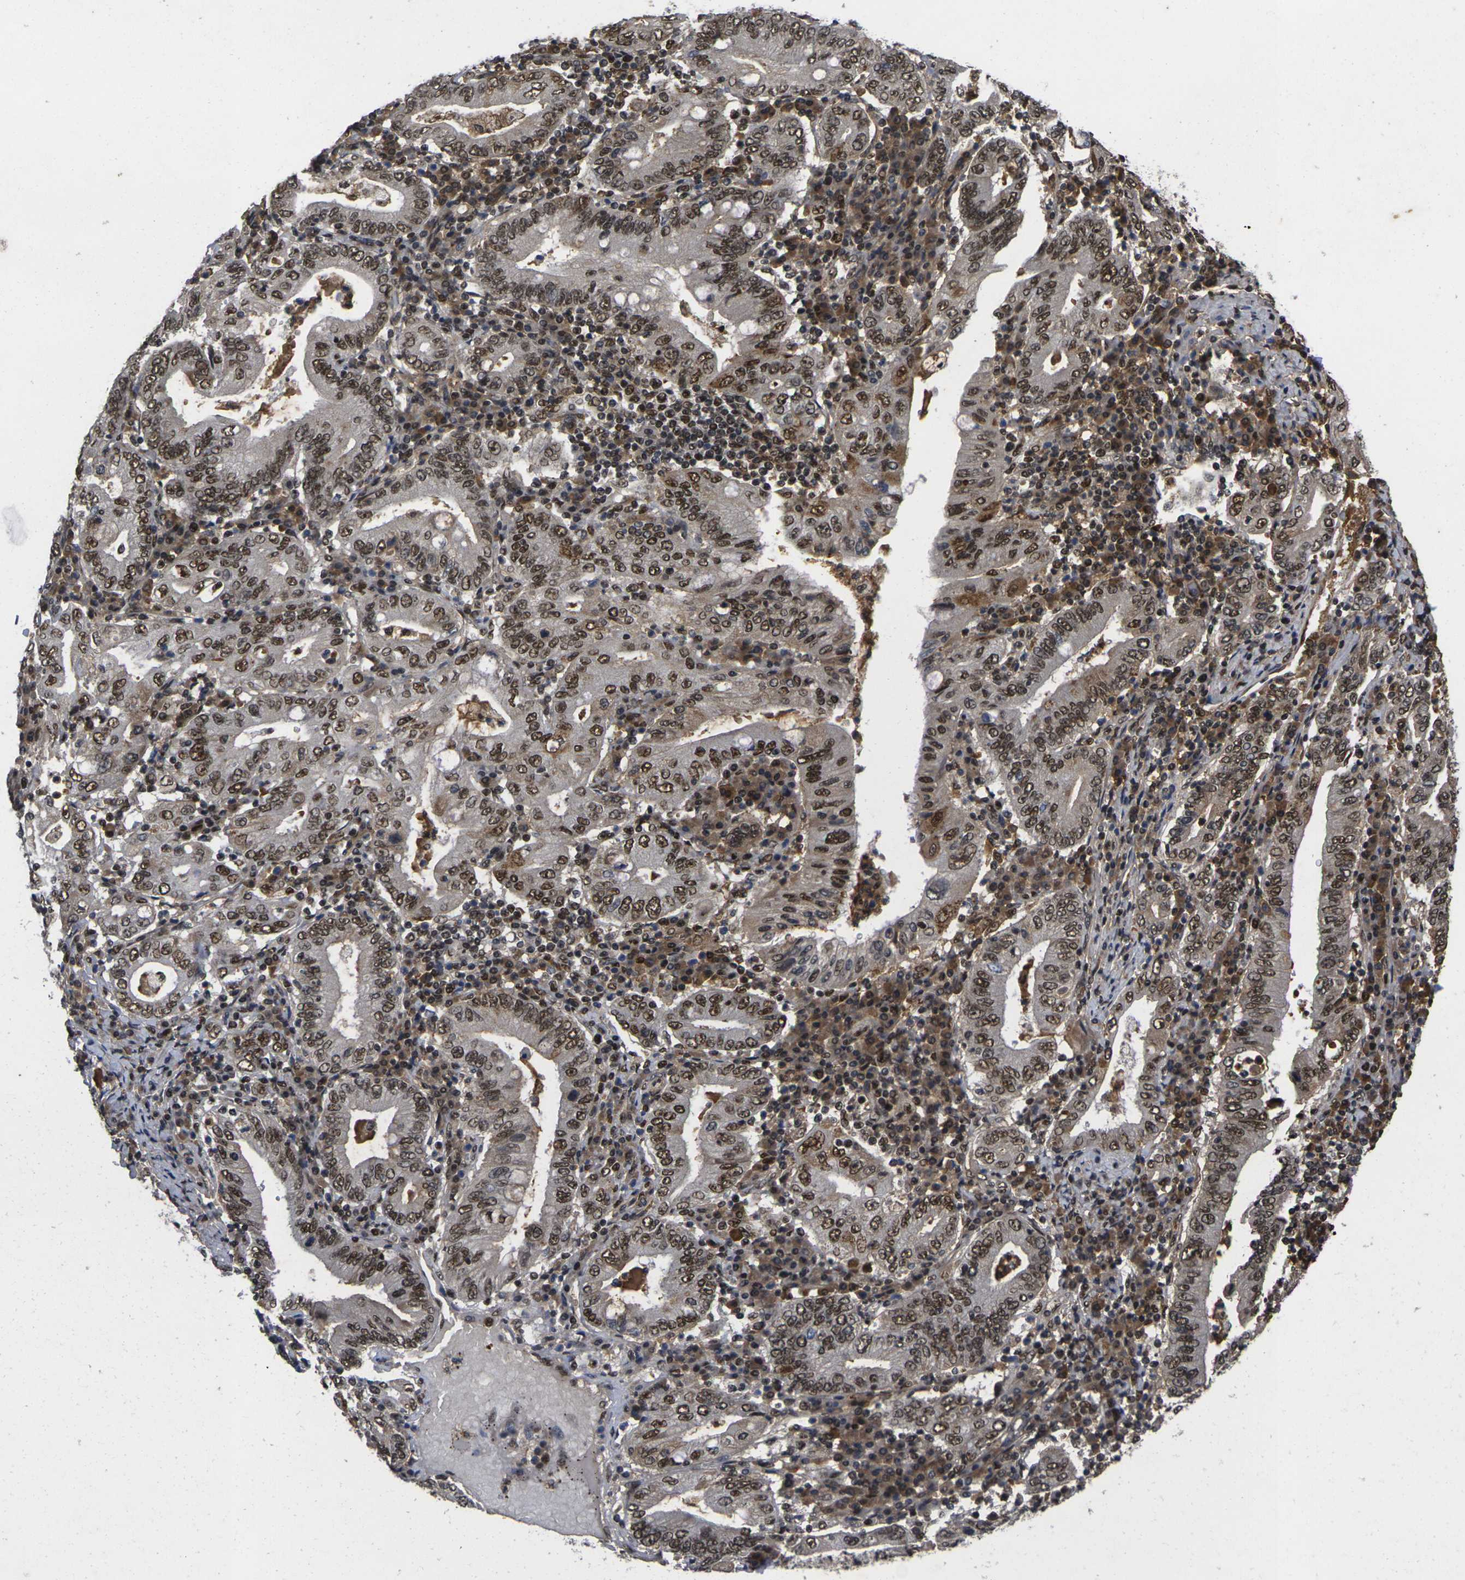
{"staining": {"intensity": "strong", "quantity": ">75%", "location": "nuclear"}, "tissue": "stomach cancer", "cell_type": "Tumor cells", "image_type": "cancer", "snomed": [{"axis": "morphology", "description": "Normal tissue, NOS"}, {"axis": "morphology", "description": "Adenocarcinoma, NOS"}, {"axis": "topography", "description": "Esophagus"}, {"axis": "topography", "description": "Stomach, upper"}, {"axis": "topography", "description": "Peripheral nerve tissue"}], "caption": "The micrograph shows immunohistochemical staining of adenocarcinoma (stomach). There is strong nuclear positivity is present in approximately >75% of tumor cells. (IHC, brightfield microscopy, high magnification).", "gene": "GTF2E1", "patient": {"sex": "male", "age": 62}}